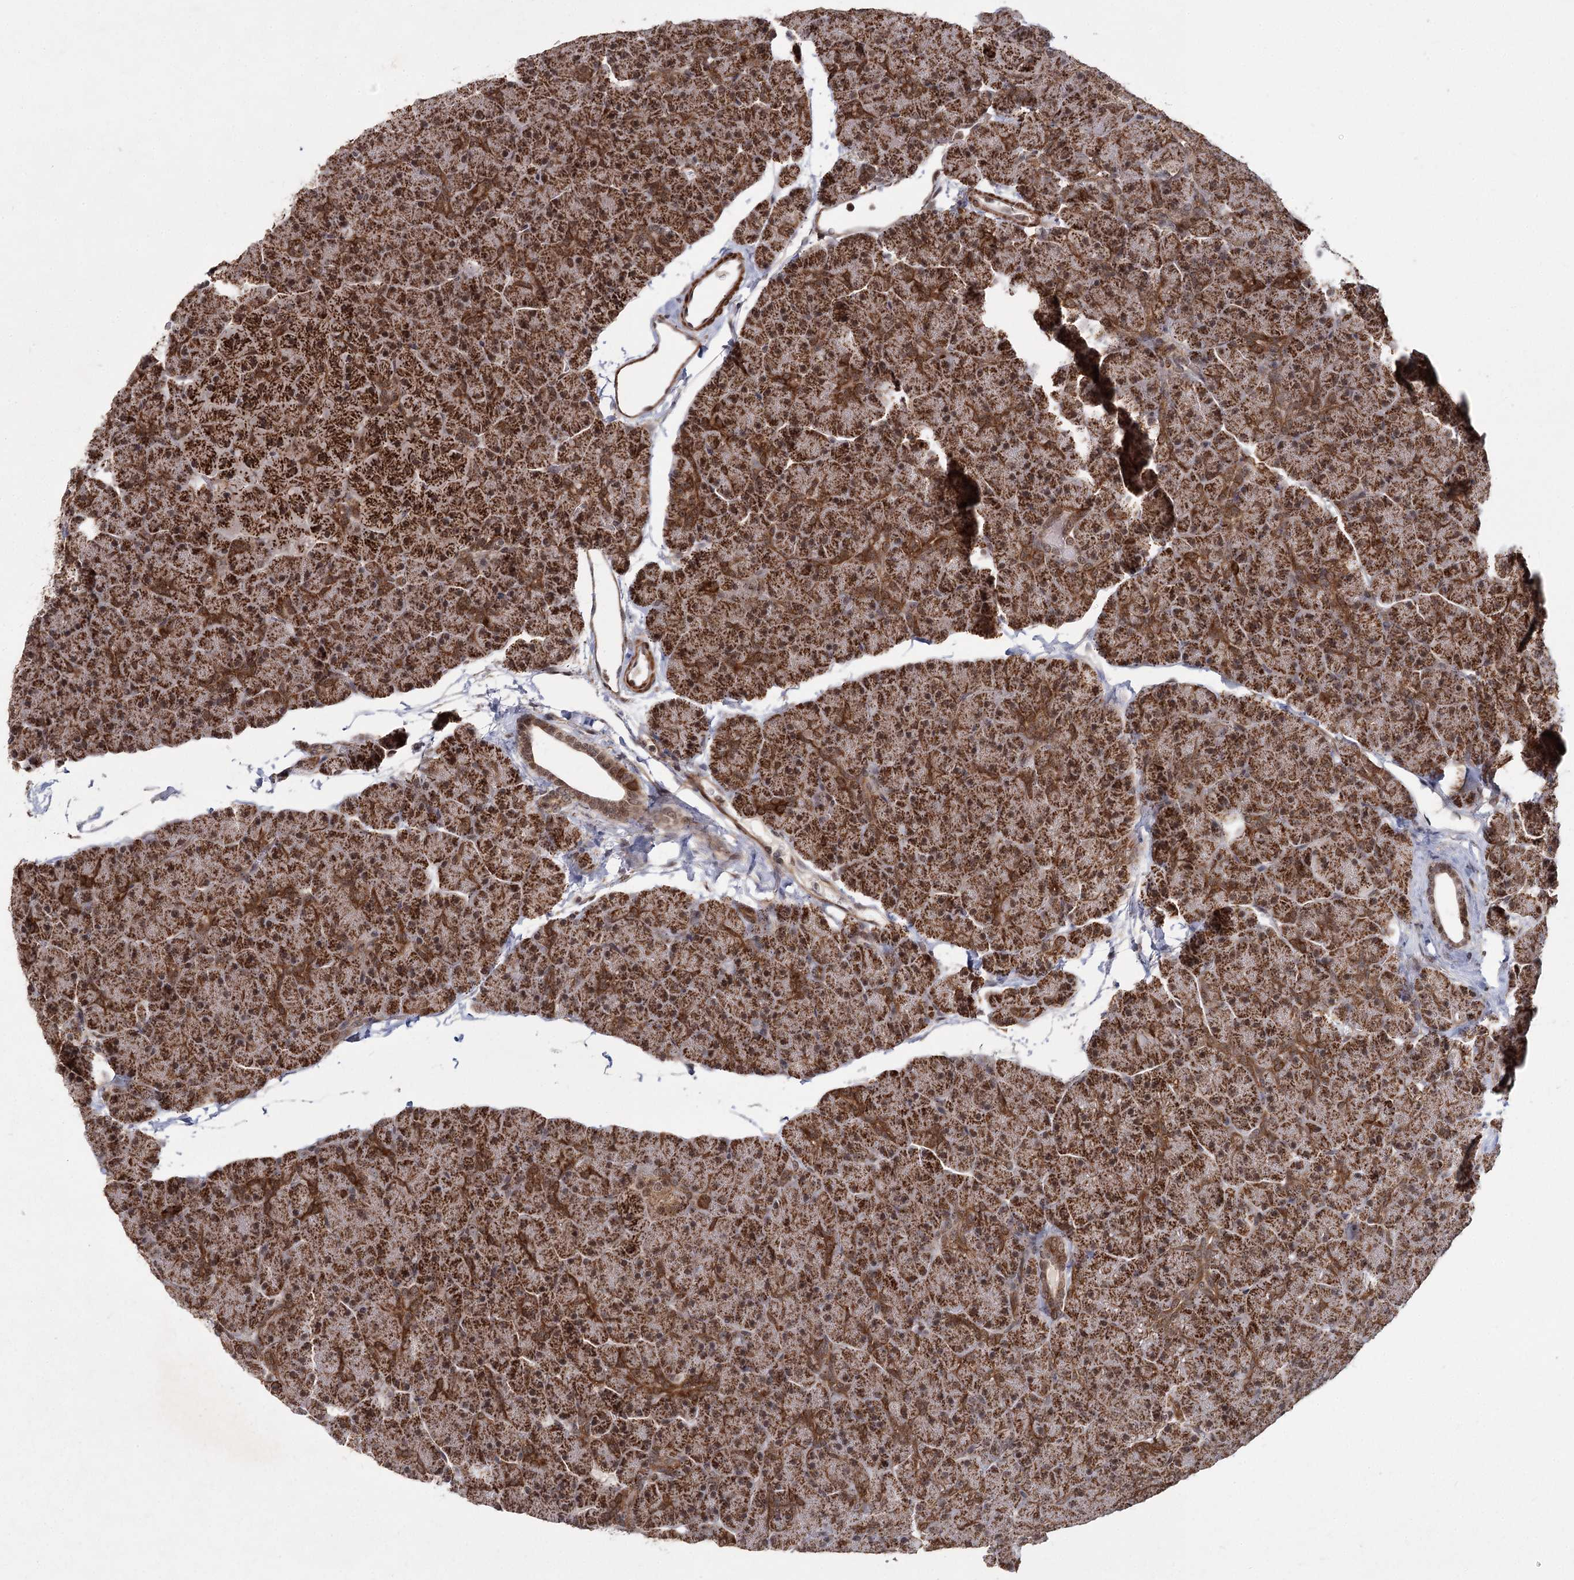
{"staining": {"intensity": "strong", "quantity": ">75%", "location": "cytoplasmic/membranous"}, "tissue": "pancreas", "cell_type": "Exocrine glandular cells", "image_type": "normal", "snomed": [{"axis": "morphology", "description": "Normal tissue, NOS"}, {"axis": "topography", "description": "Pancreas"}], "caption": "Immunohistochemical staining of normal human pancreas reveals high levels of strong cytoplasmic/membranous expression in approximately >75% of exocrine glandular cells.", "gene": "ZCCHC24", "patient": {"sex": "male", "age": 36}}